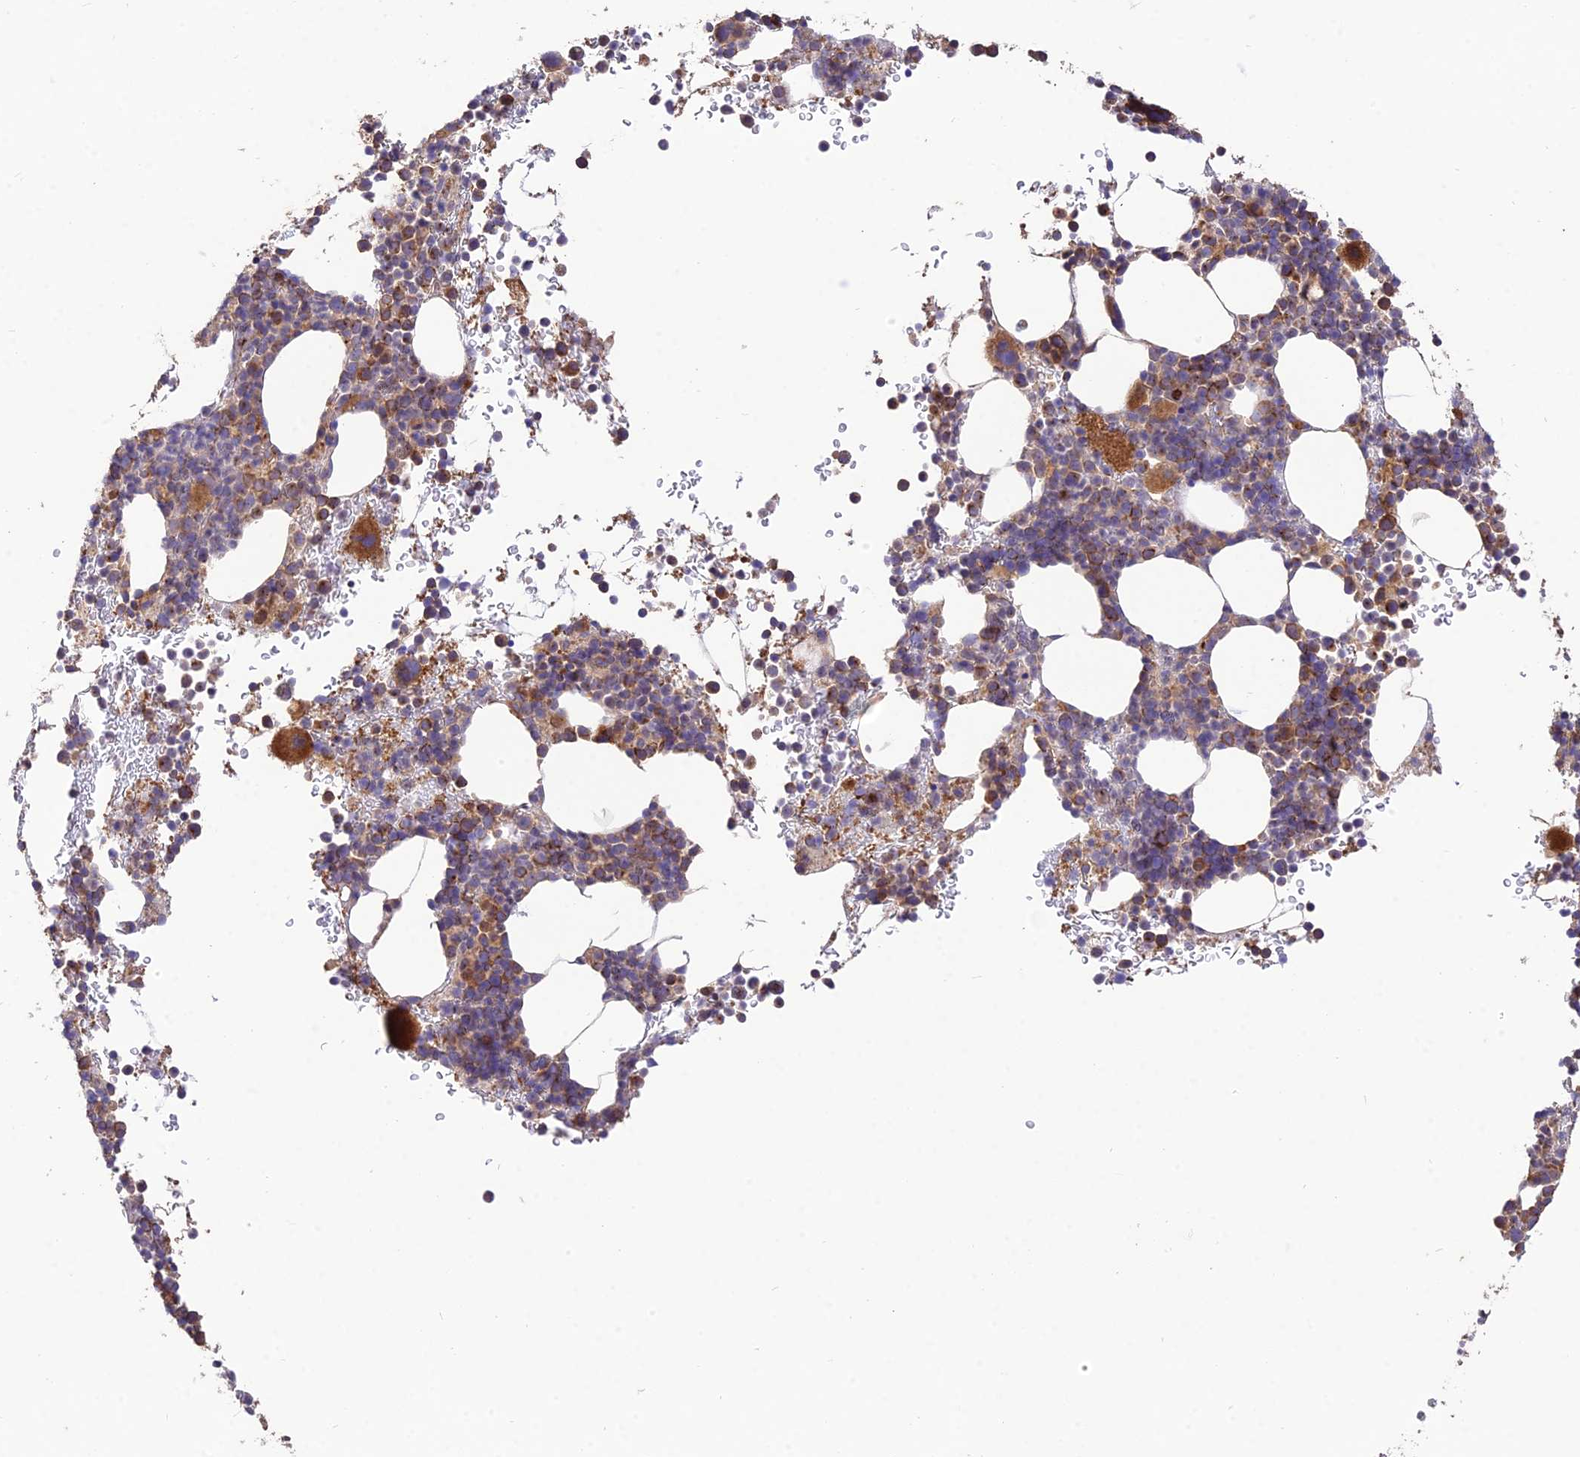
{"staining": {"intensity": "moderate", "quantity": "25%-75%", "location": "cytoplasmic/membranous"}, "tissue": "bone marrow", "cell_type": "Hematopoietic cells", "image_type": "normal", "snomed": [{"axis": "morphology", "description": "Normal tissue, NOS"}, {"axis": "topography", "description": "Bone marrow"}], "caption": "Immunohistochemistry histopathology image of unremarkable bone marrow: human bone marrow stained using immunohistochemistry (IHC) reveals medium levels of moderate protein expression localized specifically in the cytoplasmic/membranous of hematopoietic cells, appearing as a cytoplasmic/membranous brown color.", "gene": "SDHD", "patient": {"sex": "female", "age": 82}}